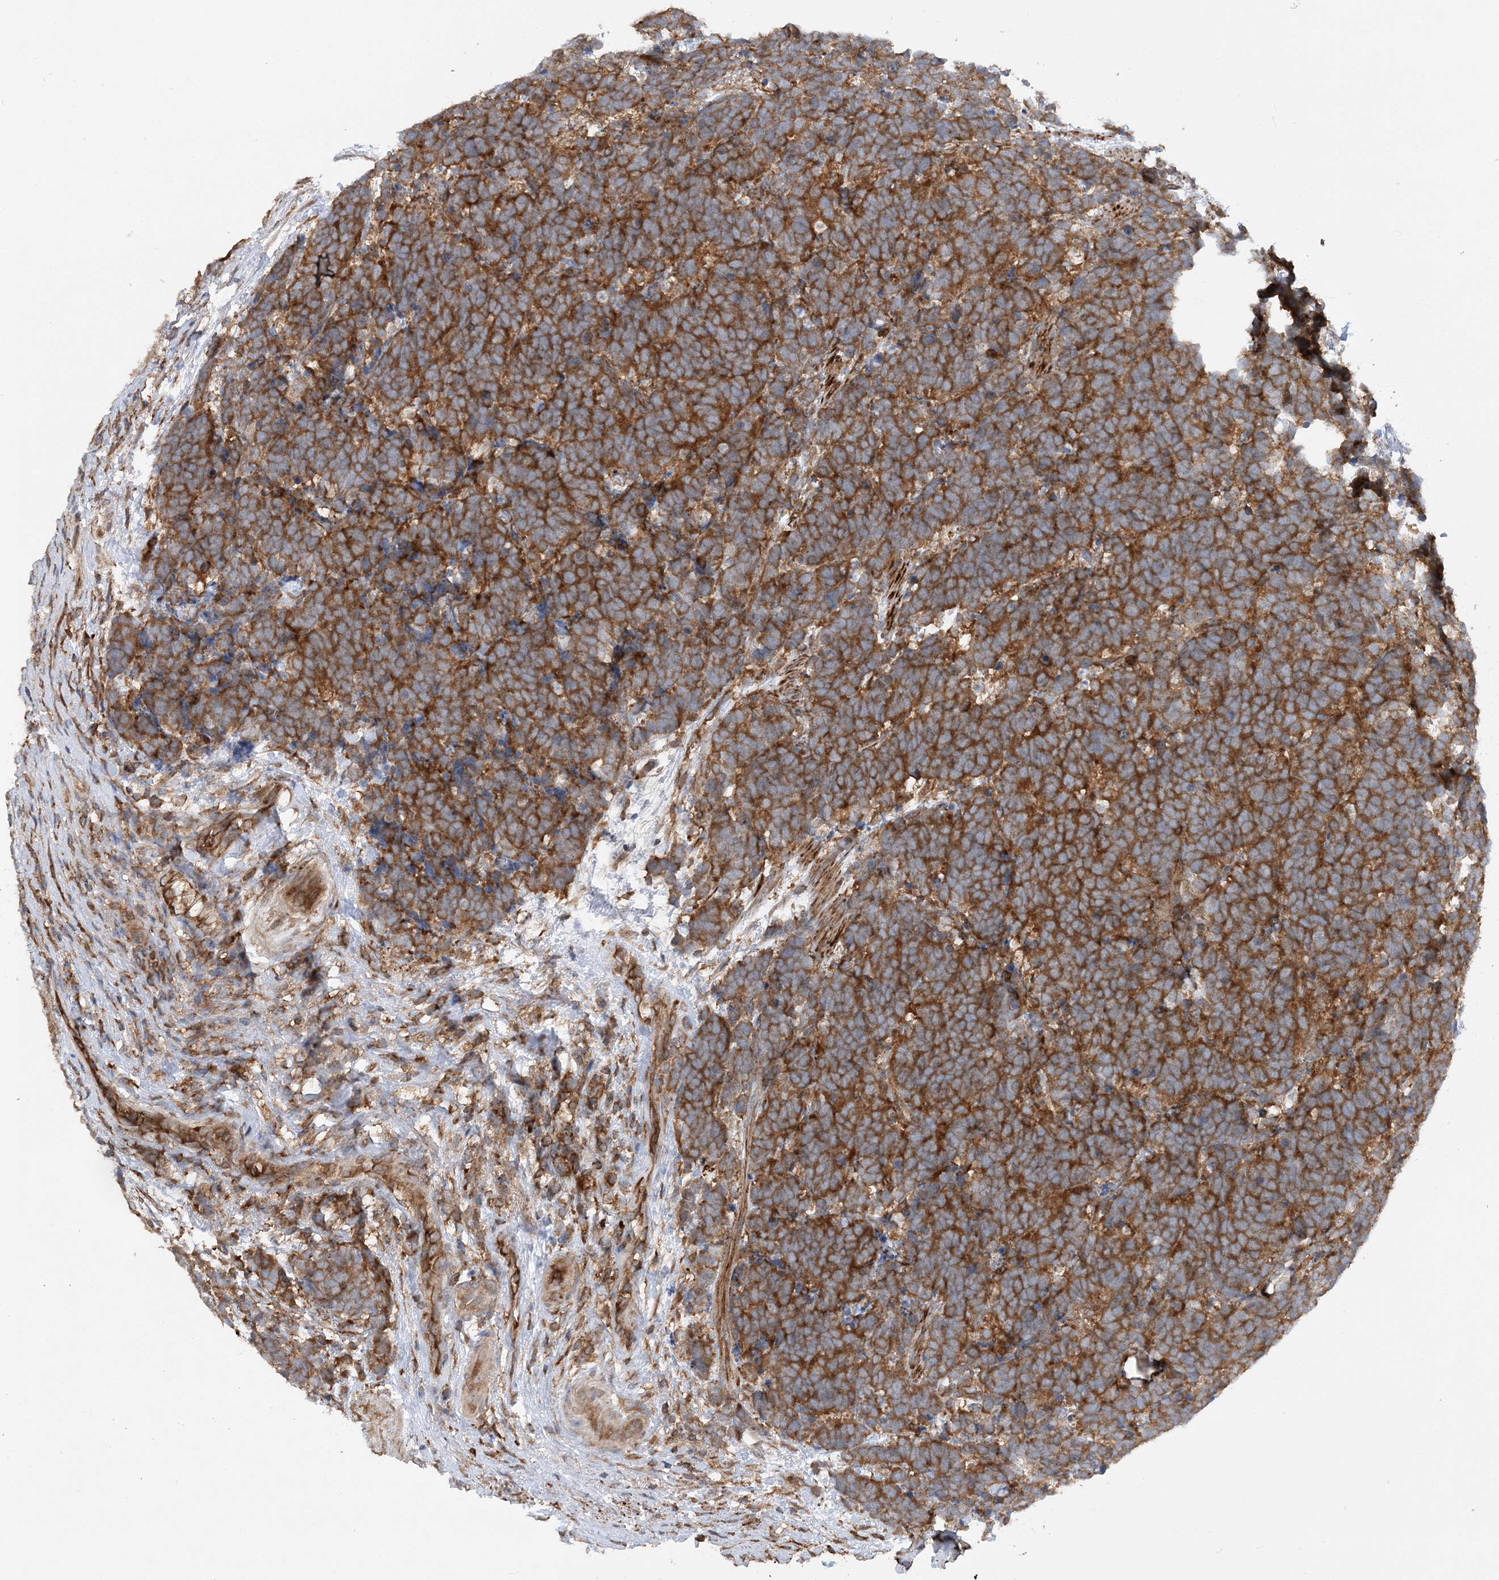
{"staining": {"intensity": "moderate", "quantity": ">75%", "location": "cytoplasmic/membranous"}, "tissue": "carcinoid", "cell_type": "Tumor cells", "image_type": "cancer", "snomed": [{"axis": "morphology", "description": "Carcinoma, NOS"}, {"axis": "morphology", "description": "Carcinoid, malignant, NOS"}, {"axis": "topography", "description": "Urinary bladder"}], "caption": "Immunohistochemistry histopathology image of neoplastic tissue: carcinoid stained using IHC reveals medium levels of moderate protein expression localized specifically in the cytoplasmic/membranous of tumor cells, appearing as a cytoplasmic/membranous brown color.", "gene": "ACAP2", "patient": {"sex": "male", "age": 57}}